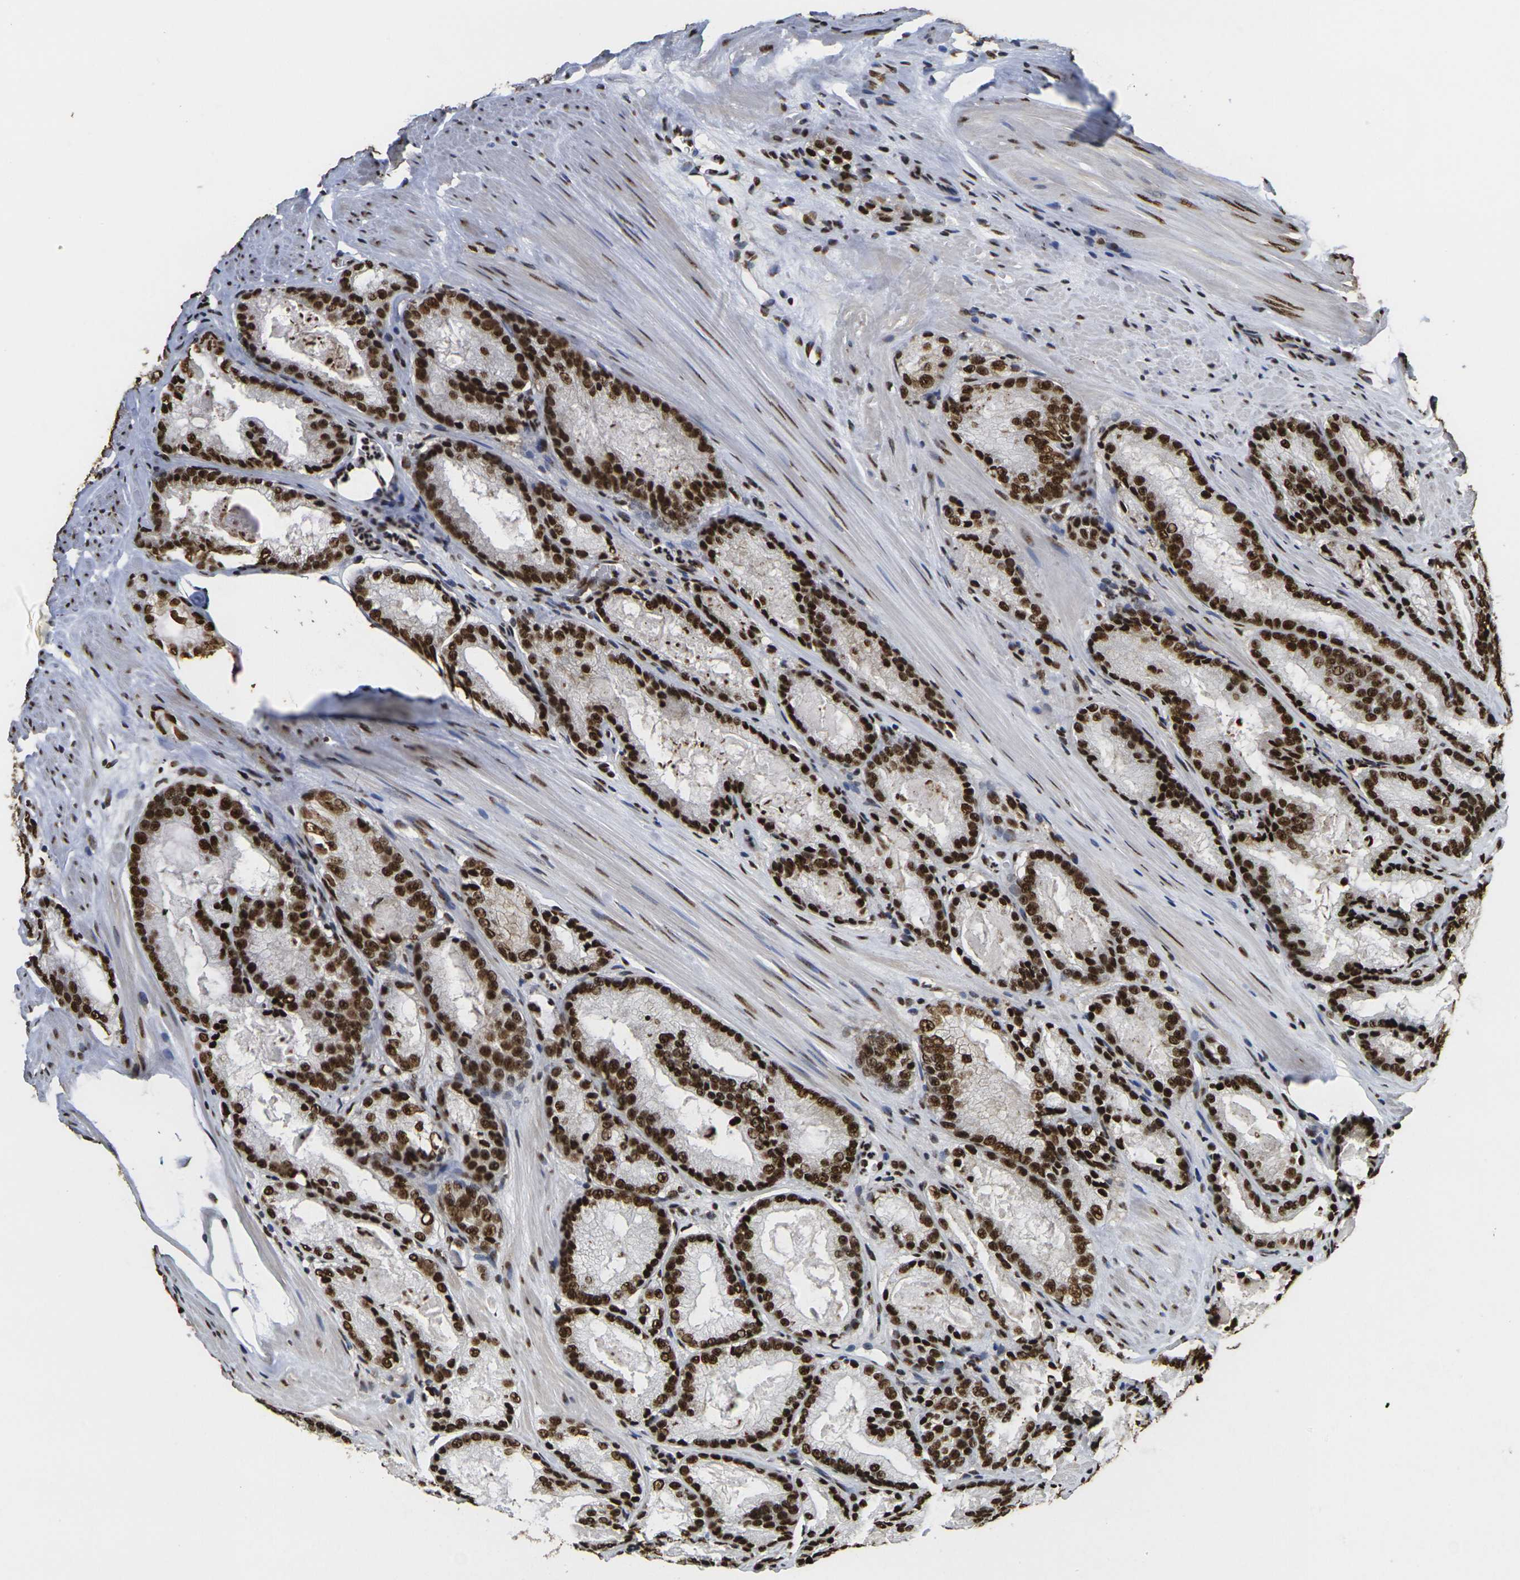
{"staining": {"intensity": "strong", "quantity": ">75%", "location": "nuclear"}, "tissue": "prostate cancer", "cell_type": "Tumor cells", "image_type": "cancer", "snomed": [{"axis": "morphology", "description": "Adenocarcinoma, Low grade"}, {"axis": "topography", "description": "Prostate"}], "caption": "Immunohistochemical staining of adenocarcinoma (low-grade) (prostate) exhibits high levels of strong nuclear protein expression in approximately >75% of tumor cells.", "gene": "SMARCC1", "patient": {"sex": "male", "age": 64}}